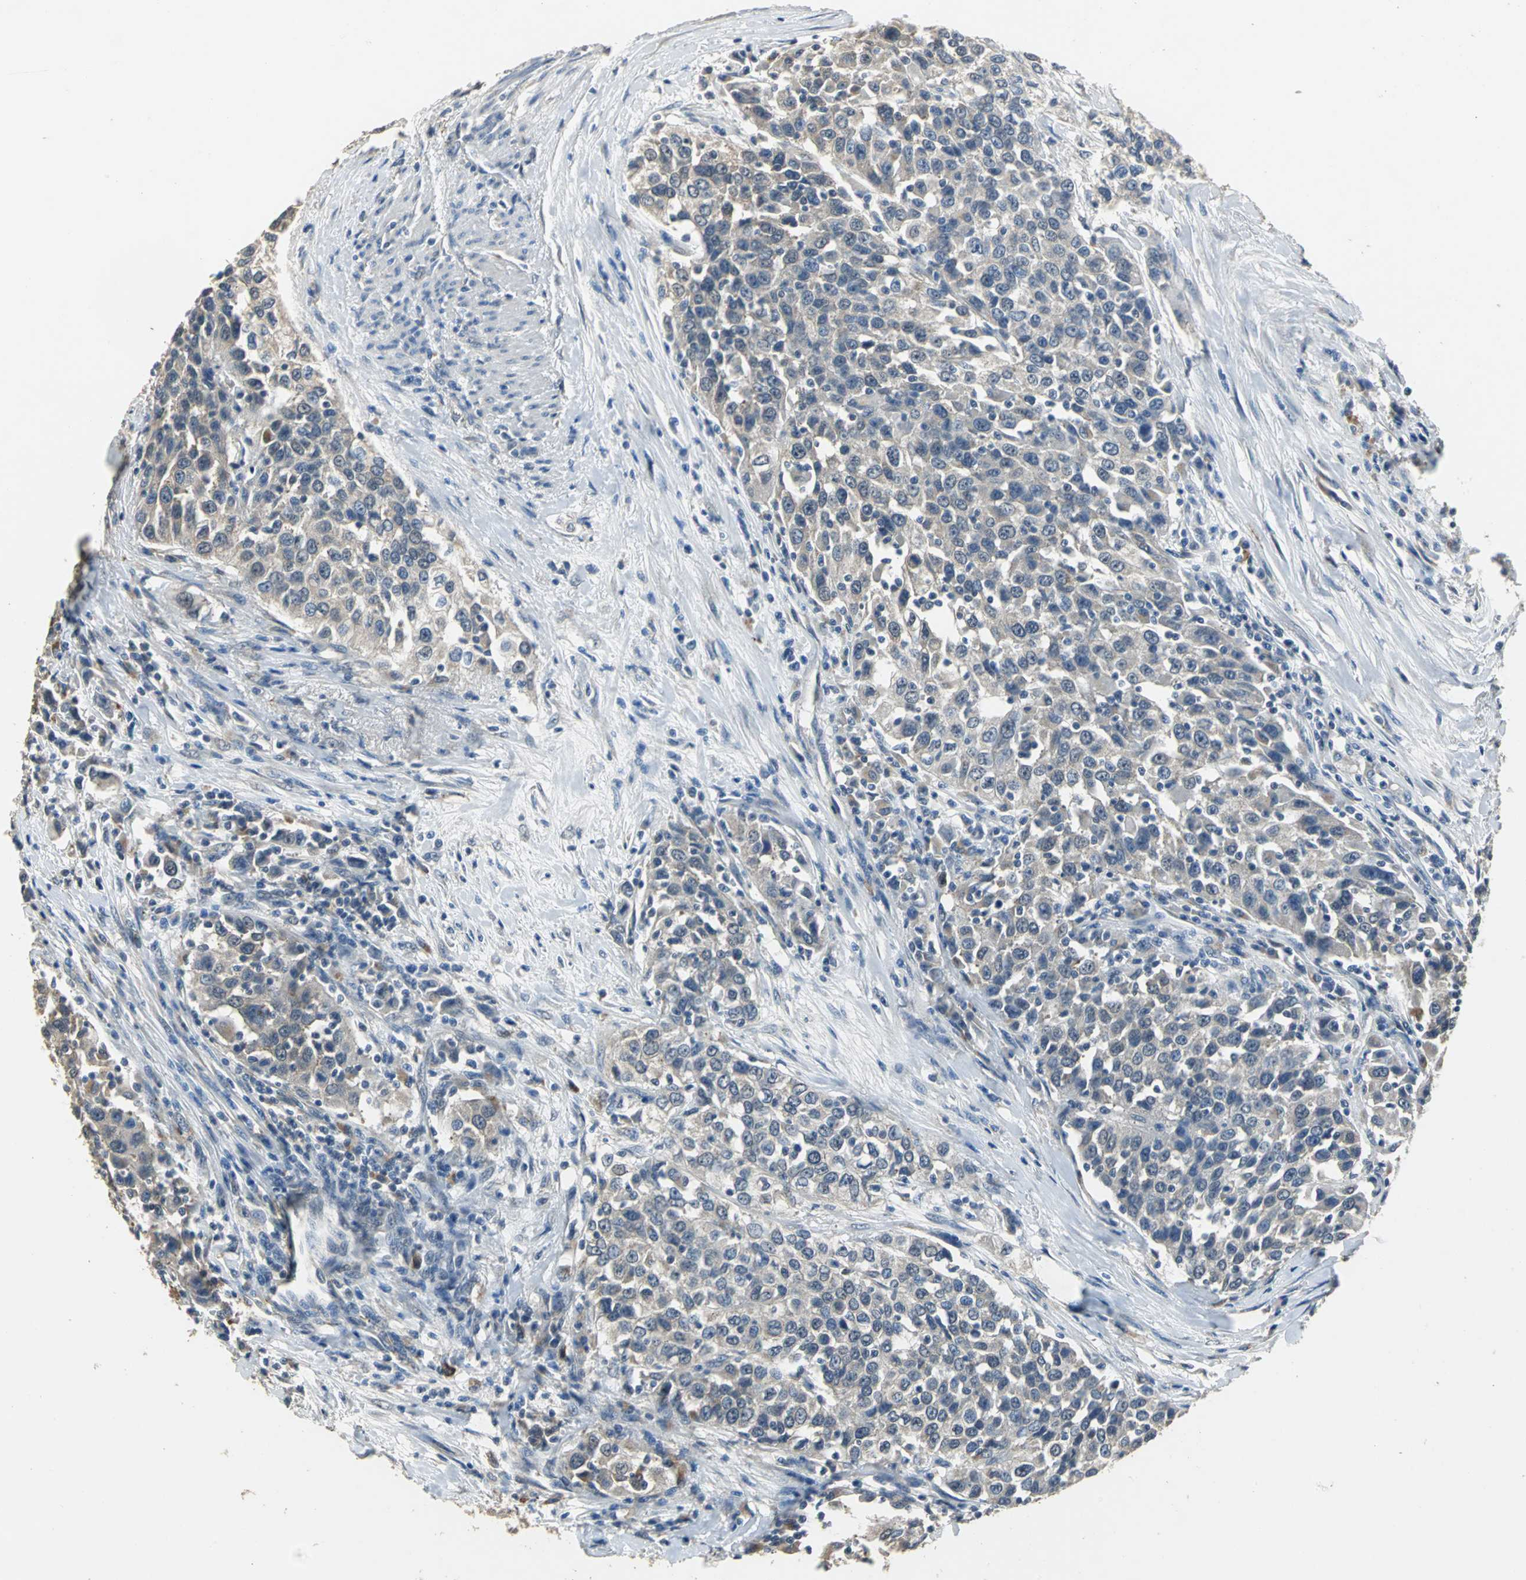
{"staining": {"intensity": "weak", "quantity": ">75%", "location": "cytoplasmic/membranous"}, "tissue": "urothelial cancer", "cell_type": "Tumor cells", "image_type": "cancer", "snomed": [{"axis": "morphology", "description": "Urothelial carcinoma, High grade"}, {"axis": "topography", "description": "Urinary bladder"}], "caption": "A brown stain labels weak cytoplasmic/membranous expression of a protein in urothelial cancer tumor cells. (DAB IHC, brown staining for protein, blue staining for nuclei).", "gene": "OCLN", "patient": {"sex": "female", "age": 80}}